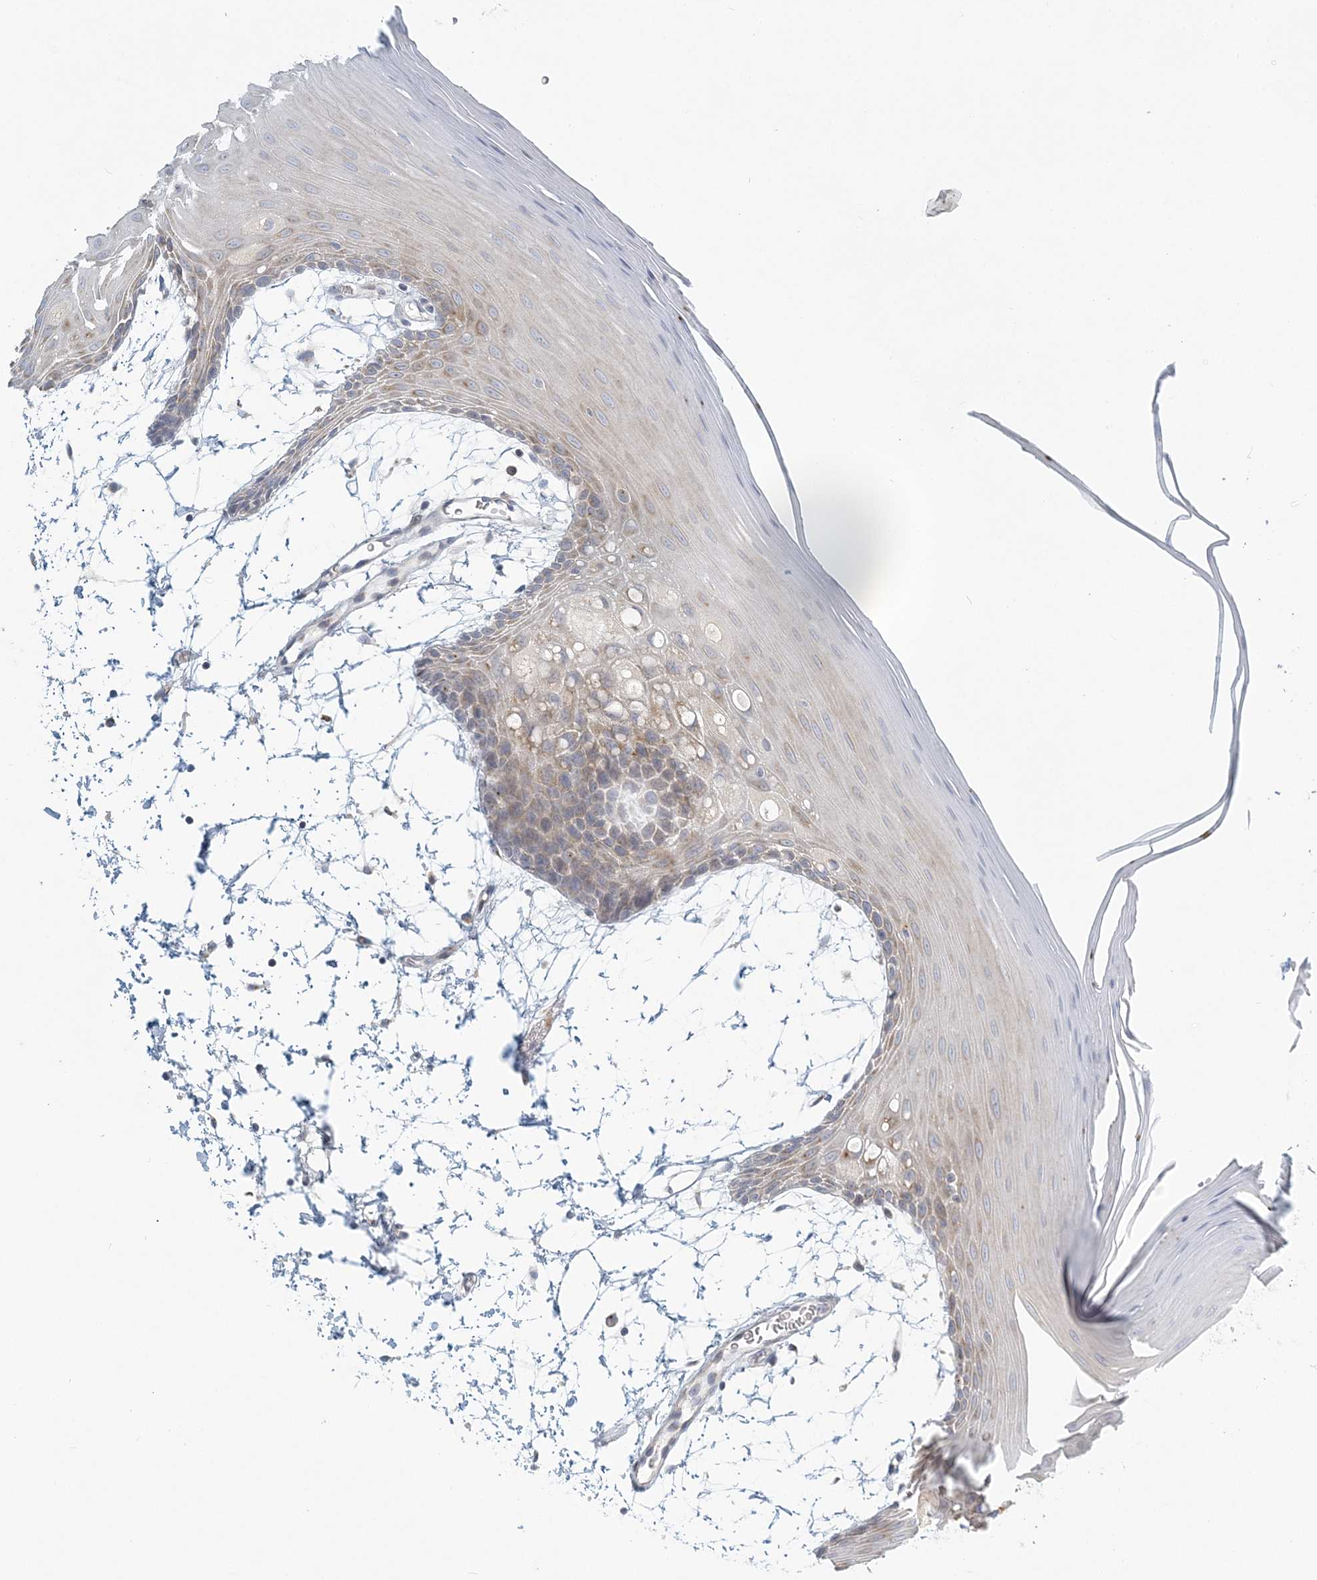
{"staining": {"intensity": "weak", "quantity": "25%-75%", "location": "cytoplasmic/membranous"}, "tissue": "oral mucosa", "cell_type": "Squamous epithelial cells", "image_type": "normal", "snomed": [{"axis": "morphology", "description": "Normal tissue, NOS"}, {"axis": "topography", "description": "Skeletal muscle"}, {"axis": "topography", "description": "Oral tissue"}, {"axis": "topography", "description": "Salivary gland"}, {"axis": "topography", "description": "Peripheral nerve tissue"}], "caption": "Approximately 25%-75% of squamous epithelial cells in normal human oral mucosa display weak cytoplasmic/membranous protein positivity as visualized by brown immunohistochemical staining.", "gene": "NAA11", "patient": {"sex": "male", "age": 54}}